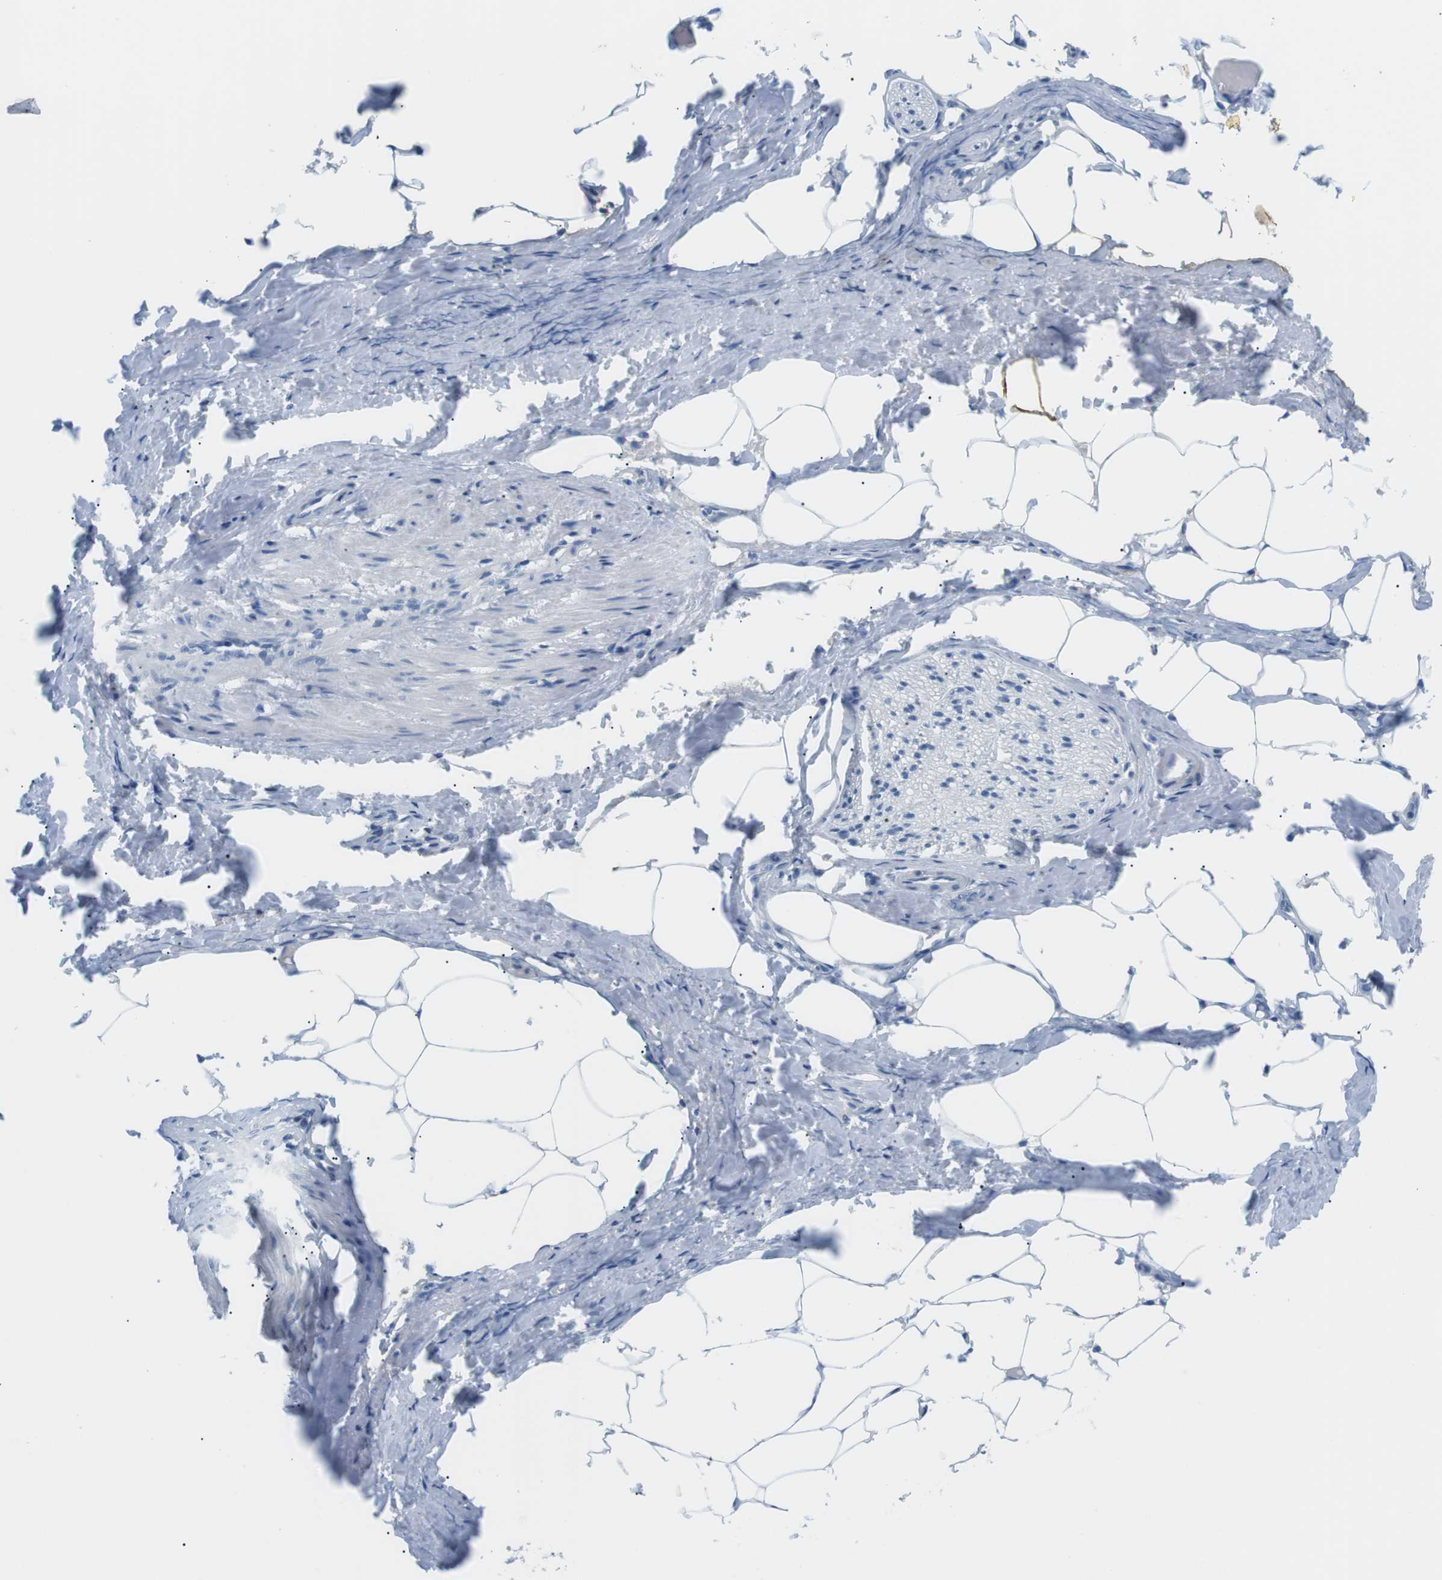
{"staining": {"intensity": "negative", "quantity": "none", "location": "none"}, "tissue": "adipose tissue", "cell_type": "Adipocytes", "image_type": "normal", "snomed": [{"axis": "morphology", "description": "Normal tissue, NOS"}, {"axis": "topography", "description": "Soft tissue"}, {"axis": "topography", "description": "Vascular tissue"}], "caption": "Protein analysis of benign adipose tissue shows no significant positivity in adipocytes.", "gene": "TNFRSF4", "patient": {"sex": "female", "age": 35}}